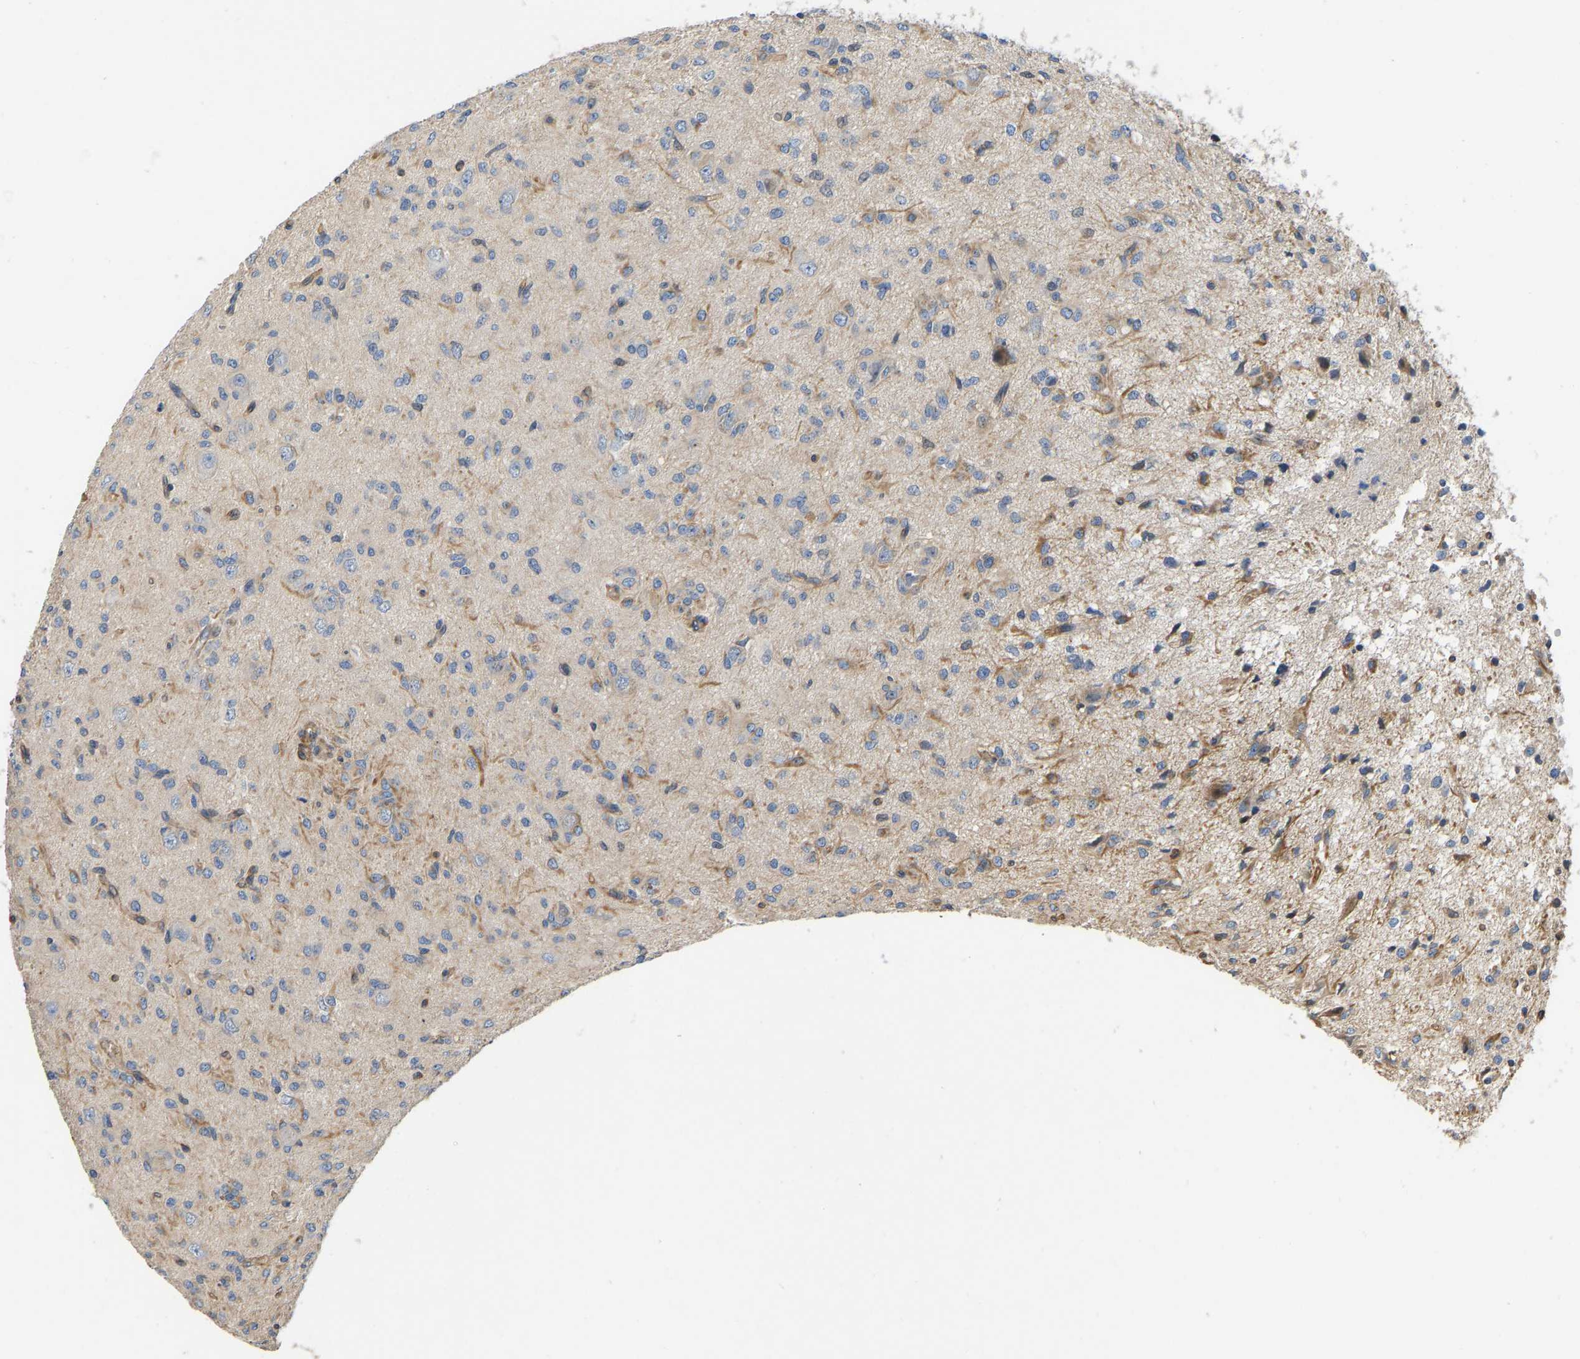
{"staining": {"intensity": "moderate", "quantity": "<25%", "location": "cytoplasmic/membranous"}, "tissue": "glioma", "cell_type": "Tumor cells", "image_type": "cancer", "snomed": [{"axis": "morphology", "description": "Glioma, malignant, High grade"}, {"axis": "topography", "description": "Brain"}], "caption": "Protein staining by immunohistochemistry (IHC) demonstrates moderate cytoplasmic/membranous expression in about <25% of tumor cells in glioma.", "gene": "ELMO2", "patient": {"sex": "female", "age": 59}}